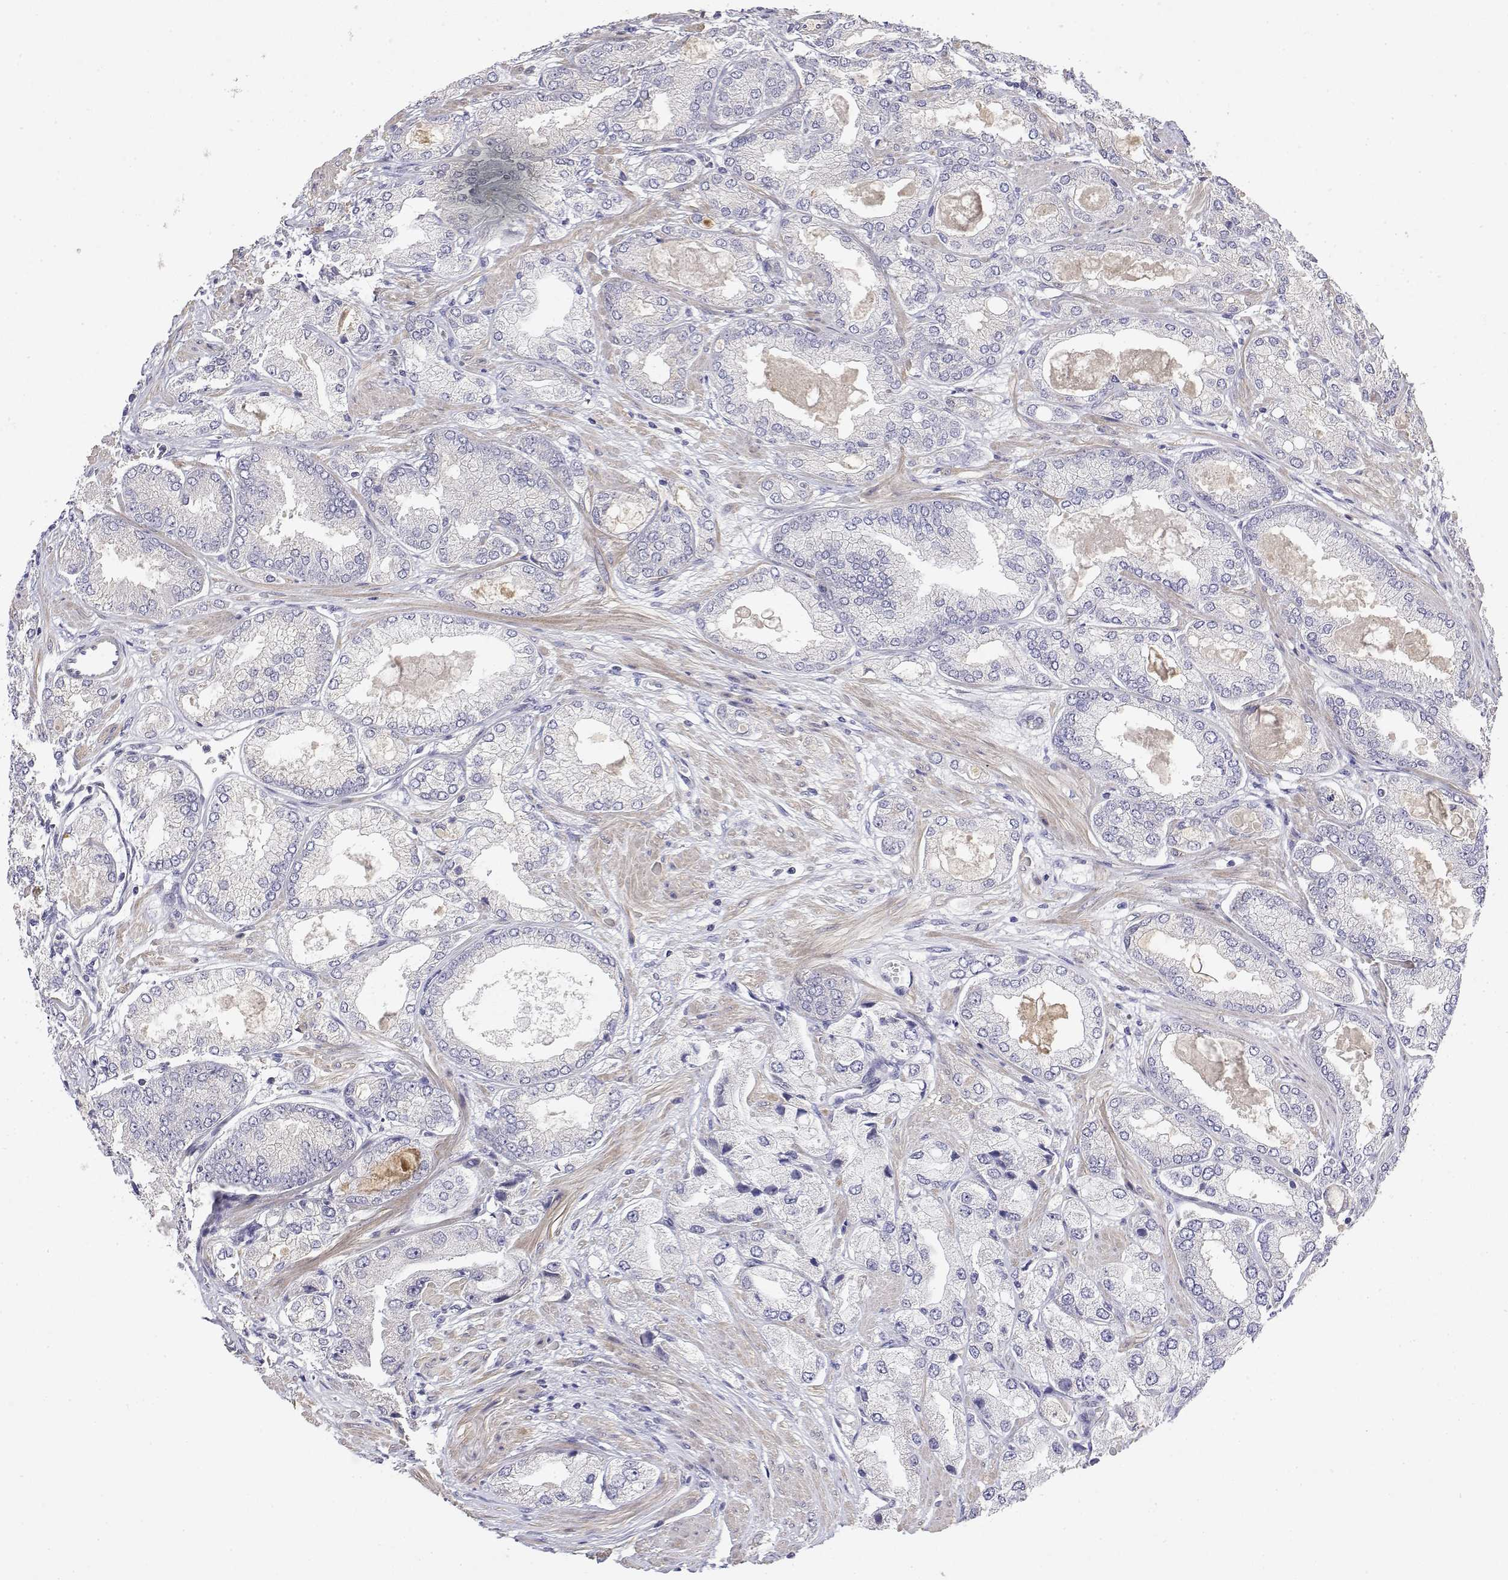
{"staining": {"intensity": "negative", "quantity": "none", "location": "none"}, "tissue": "prostate cancer", "cell_type": "Tumor cells", "image_type": "cancer", "snomed": [{"axis": "morphology", "description": "Adenocarcinoma, High grade"}, {"axis": "topography", "description": "Prostate"}], "caption": "An IHC image of high-grade adenocarcinoma (prostate) is shown. There is no staining in tumor cells of high-grade adenocarcinoma (prostate).", "gene": "GGACT", "patient": {"sex": "male", "age": 68}}